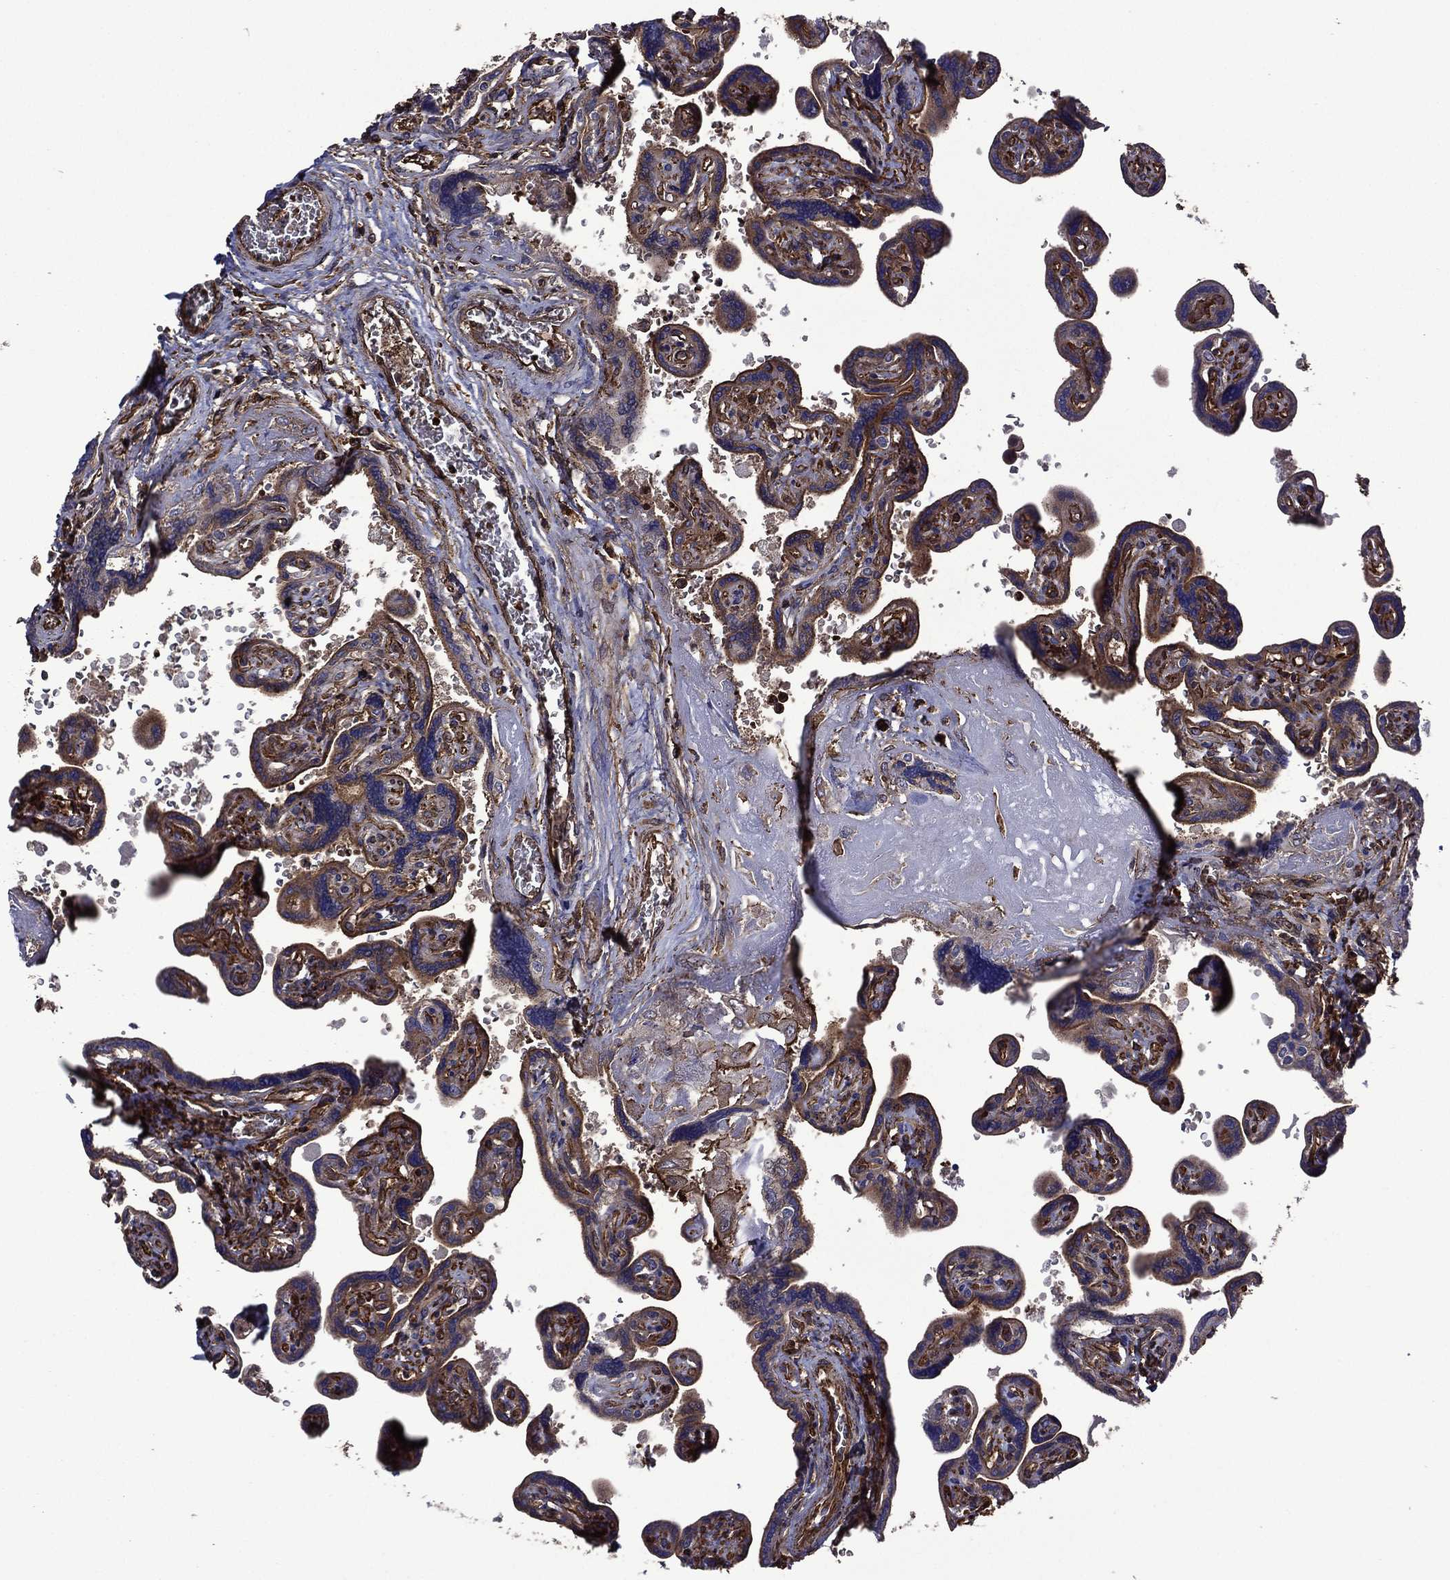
{"staining": {"intensity": "strong", "quantity": ">75%", "location": "cytoplasmic/membranous"}, "tissue": "placenta", "cell_type": "Decidual cells", "image_type": "normal", "snomed": [{"axis": "morphology", "description": "Normal tissue, NOS"}, {"axis": "topography", "description": "Placenta"}], "caption": "High-power microscopy captured an immunohistochemistry micrograph of unremarkable placenta, revealing strong cytoplasmic/membranous positivity in about >75% of decidual cells.", "gene": "PLPP3", "patient": {"sex": "female", "age": 32}}